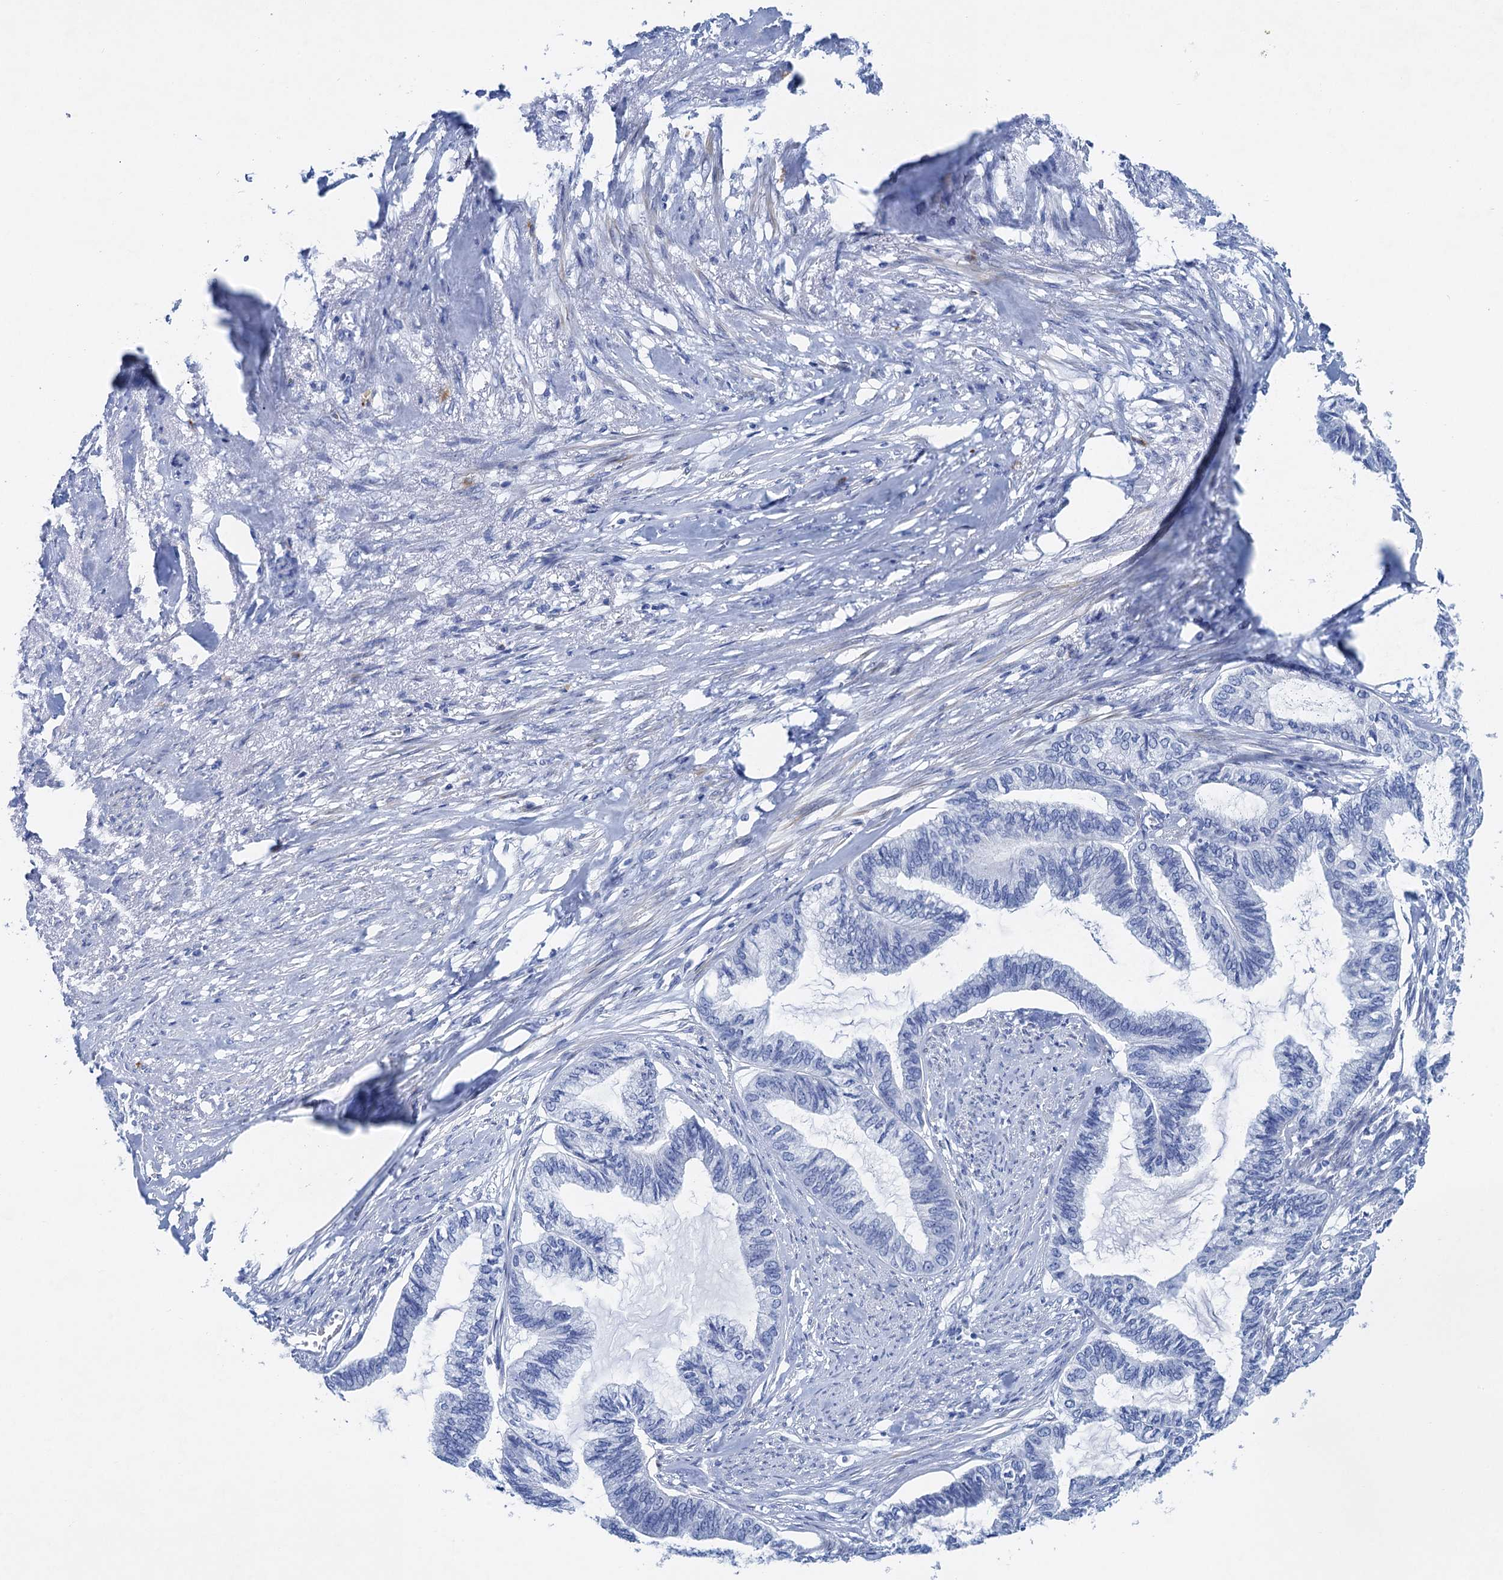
{"staining": {"intensity": "negative", "quantity": "none", "location": "none"}, "tissue": "endometrial cancer", "cell_type": "Tumor cells", "image_type": "cancer", "snomed": [{"axis": "morphology", "description": "Adenocarcinoma, NOS"}, {"axis": "topography", "description": "Endometrium"}], "caption": "There is no significant expression in tumor cells of endometrial cancer (adenocarcinoma).", "gene": "NLRP10", "patient": {"sex": "female", "age": 86}}